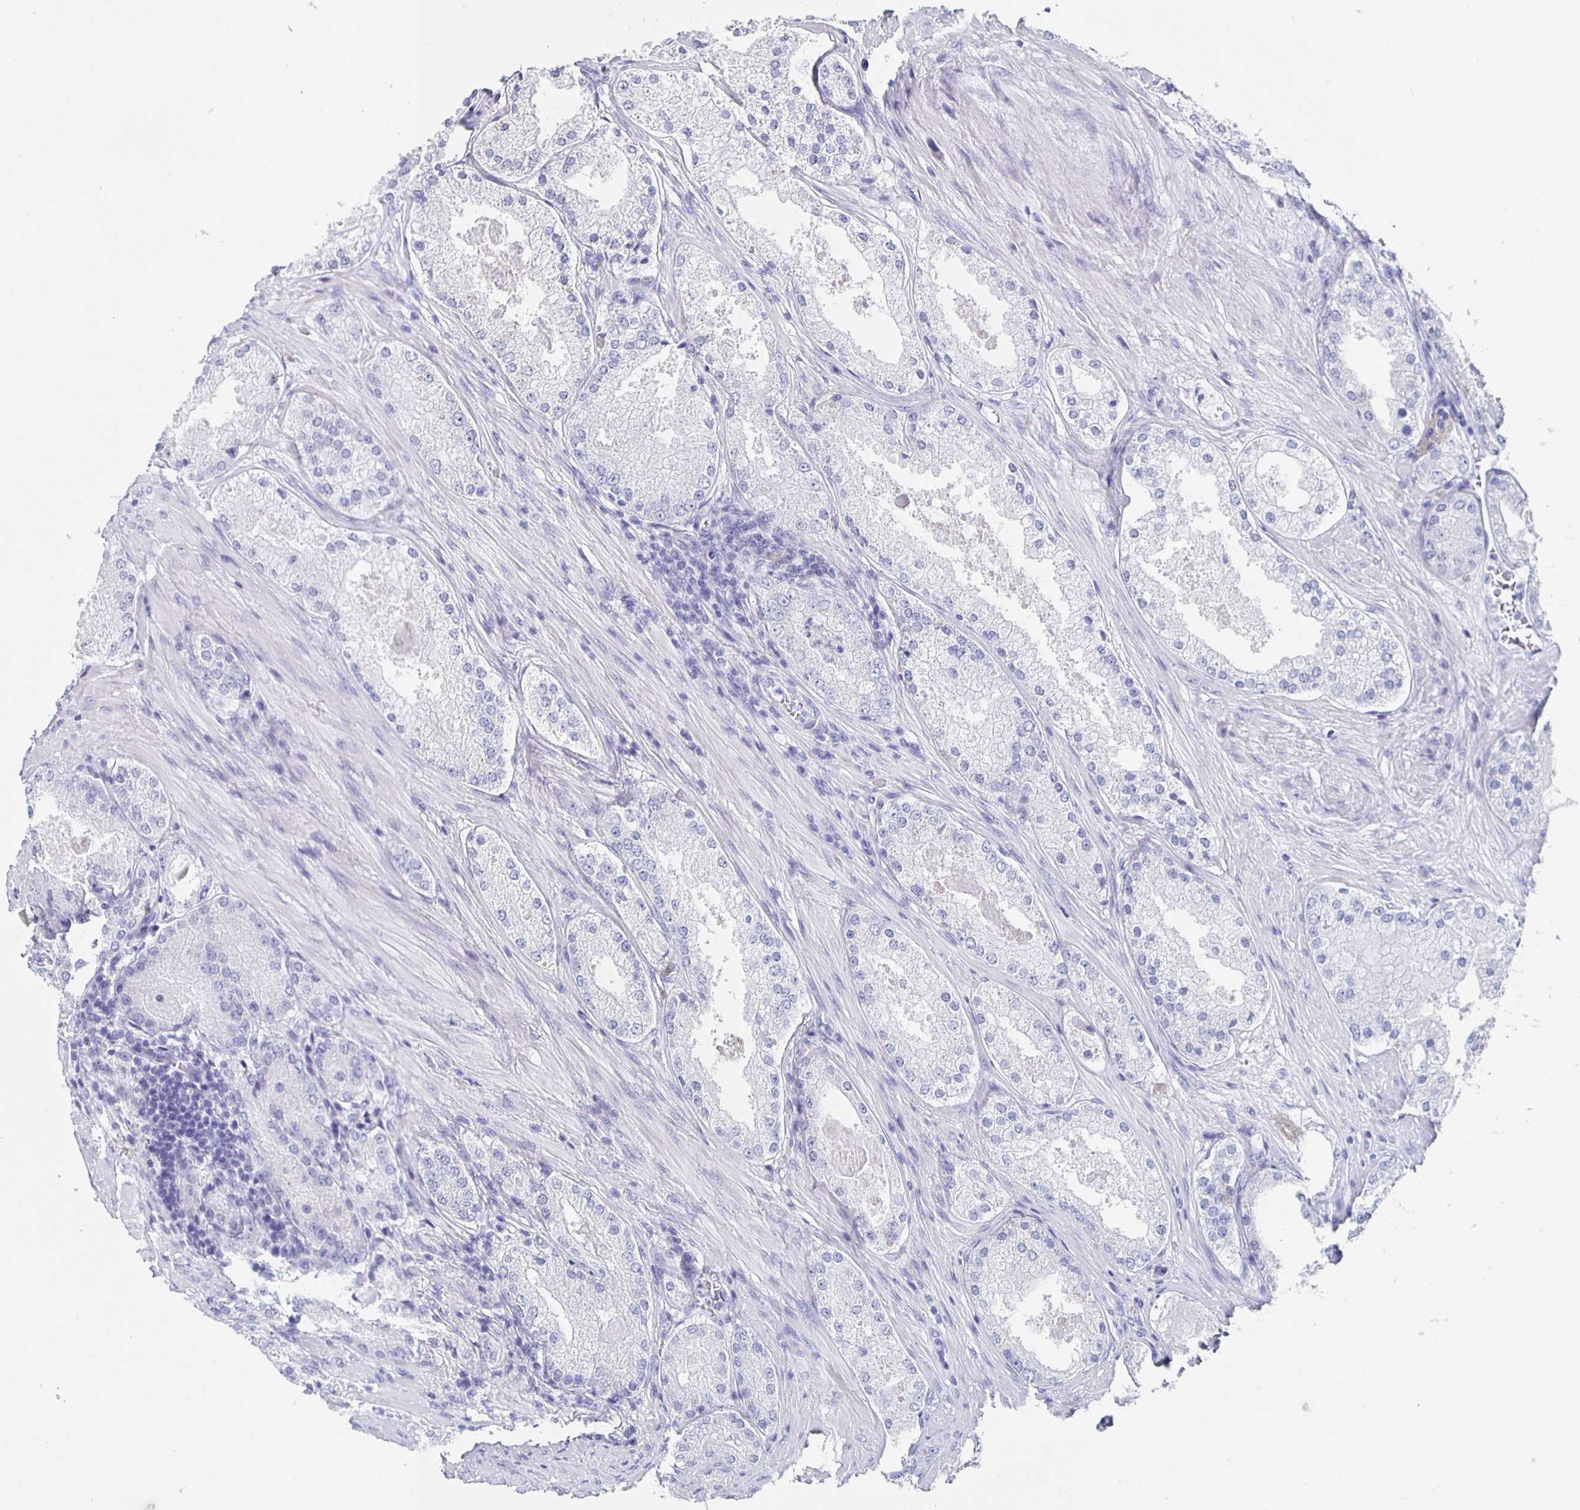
{"staining": {"intensity": "negative", "quantity": "none", "location": "none"}, "tissue": "prostate cancer", "cell_type": "Tumor cells", "image_type": "cancer", "snomed": [{"axis": "morphology", "description": "Adenocarcinoma, Low grade"}, {"axis": "topography", "description": "Prostate"}], "caption": "This image is of prostate cancer (low-grade adenocarcinoma) stained with immunohistochemistry to label a protein in brown with the nuclei are counter-stained blue. There is no expression in tumor cells.", "gene": "SLC34A2", "patient": {"sex": "male", "age": 68}}